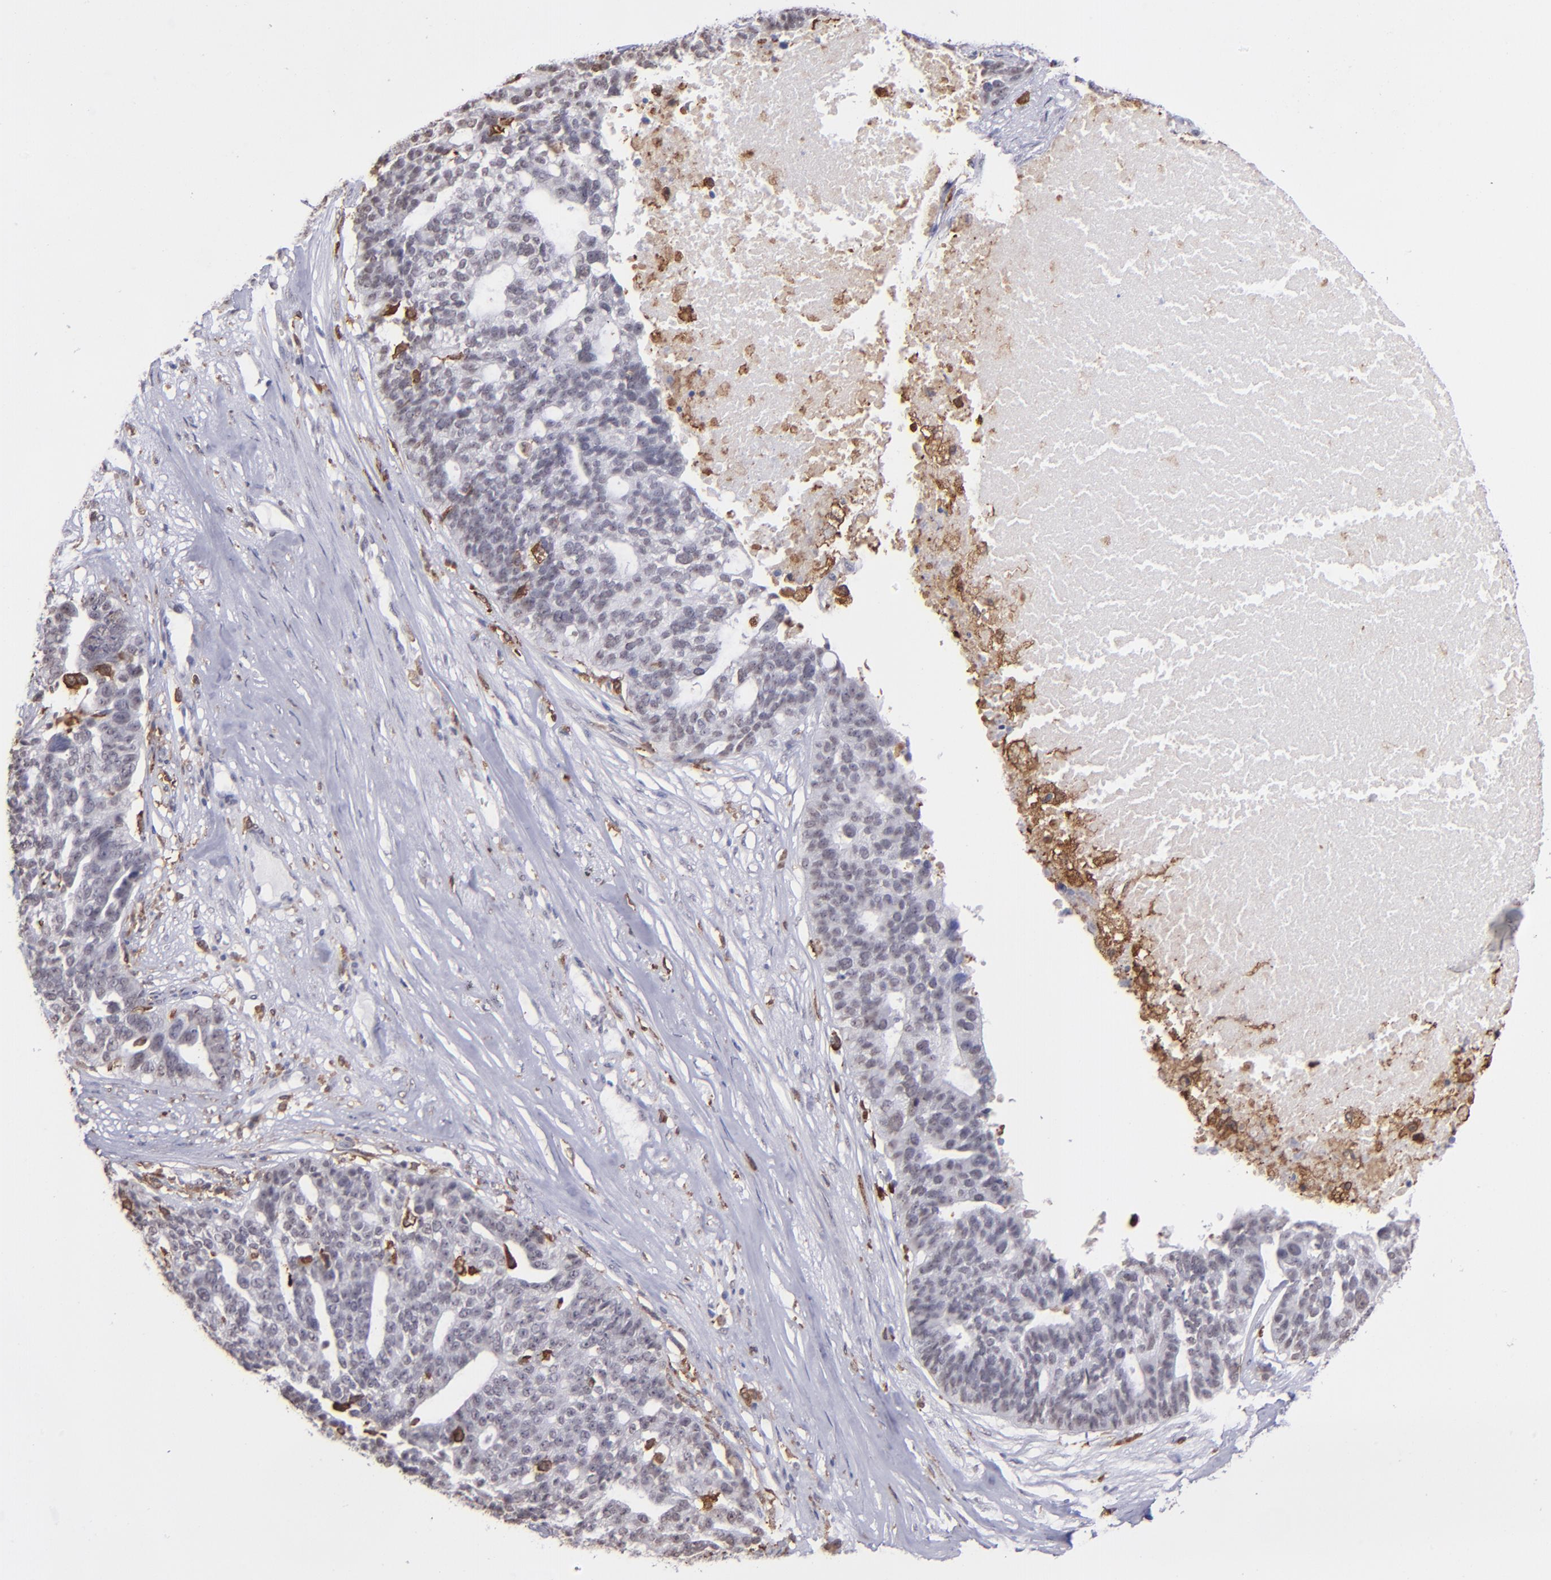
{"staining": {"intensity": "negative", "quantity": "none", "location": "none"}, "tissue": "ovarian cancer", "cell_type": "Tumor cells", "image_type": "cancer", "snomed": [{"axis": "morphology", "description": "Cystadenocarcinoma, serous, NOS"}, {"axis": "topography", "description": "Ovary"}], "caption": "This is an immunohistochemistry histopathology image of human serous cystadenocarcinoma (ovarian). There is no positivity in tumor cells.", "gene": "NCF2", "patient": {"sex": "female", "age": 59}}